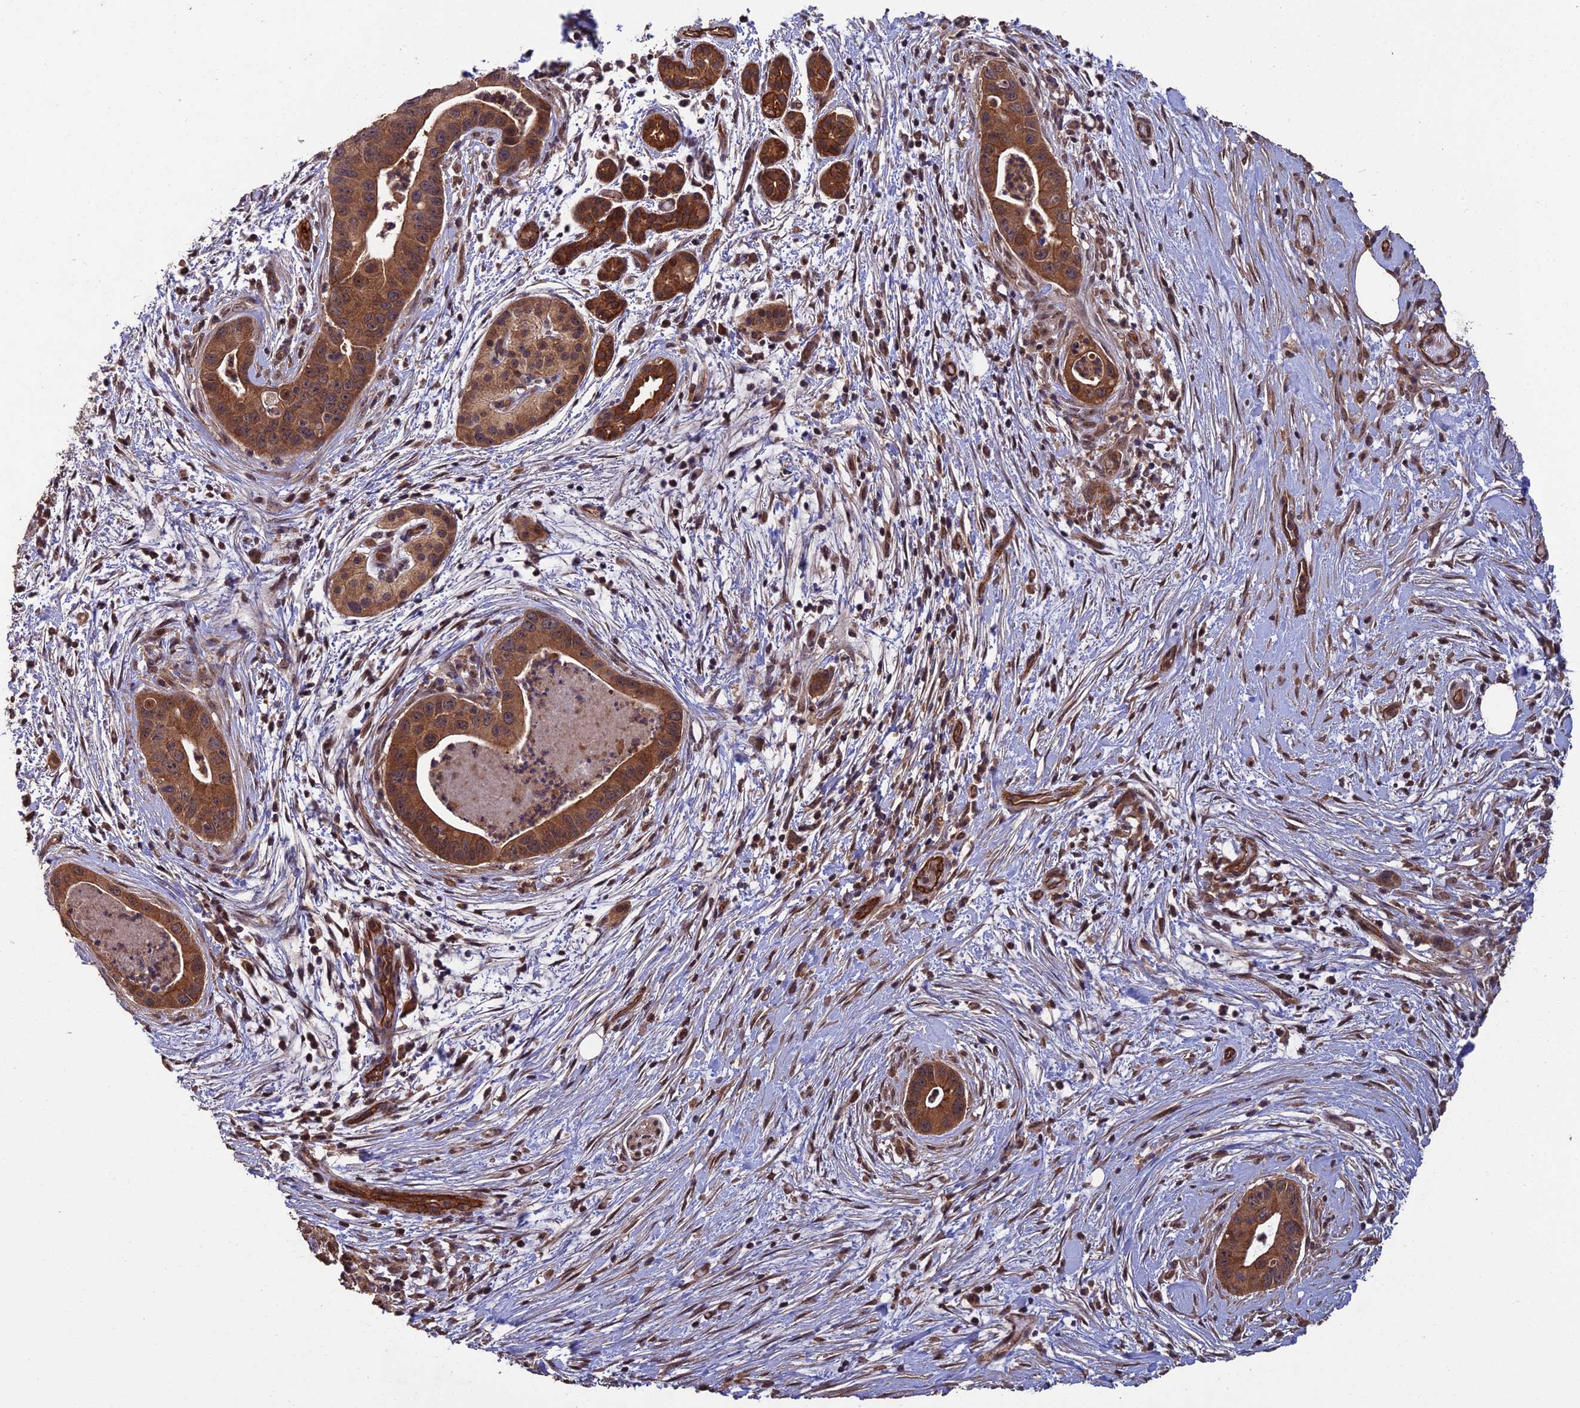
{"staining": {"intensity": "strong", "quantity": ">75%", "location": "cytoplasmic/membranous"}, "tissue": "pancreatic cancer", "cell_type": "Tumor cells", "image_type": "cancer", "snomed": [{"axis": "morphology", "description": "Adenocarcinoma, NOS"}, {"axis": "topography", "description": "Pancreas"}], "caption": "Pancreatic cancer stained with immunohistochemistry (IHC) shows strong cytoplasmic/membranous positivity in approximately >75% of tumor cells. Using DAB (brown) and hematoxylin (blue) stains, captured at high magnification using brightfield microscopy.", "gene": "RALGAPA2", "patient": {"sex": "male", "age": 73}}